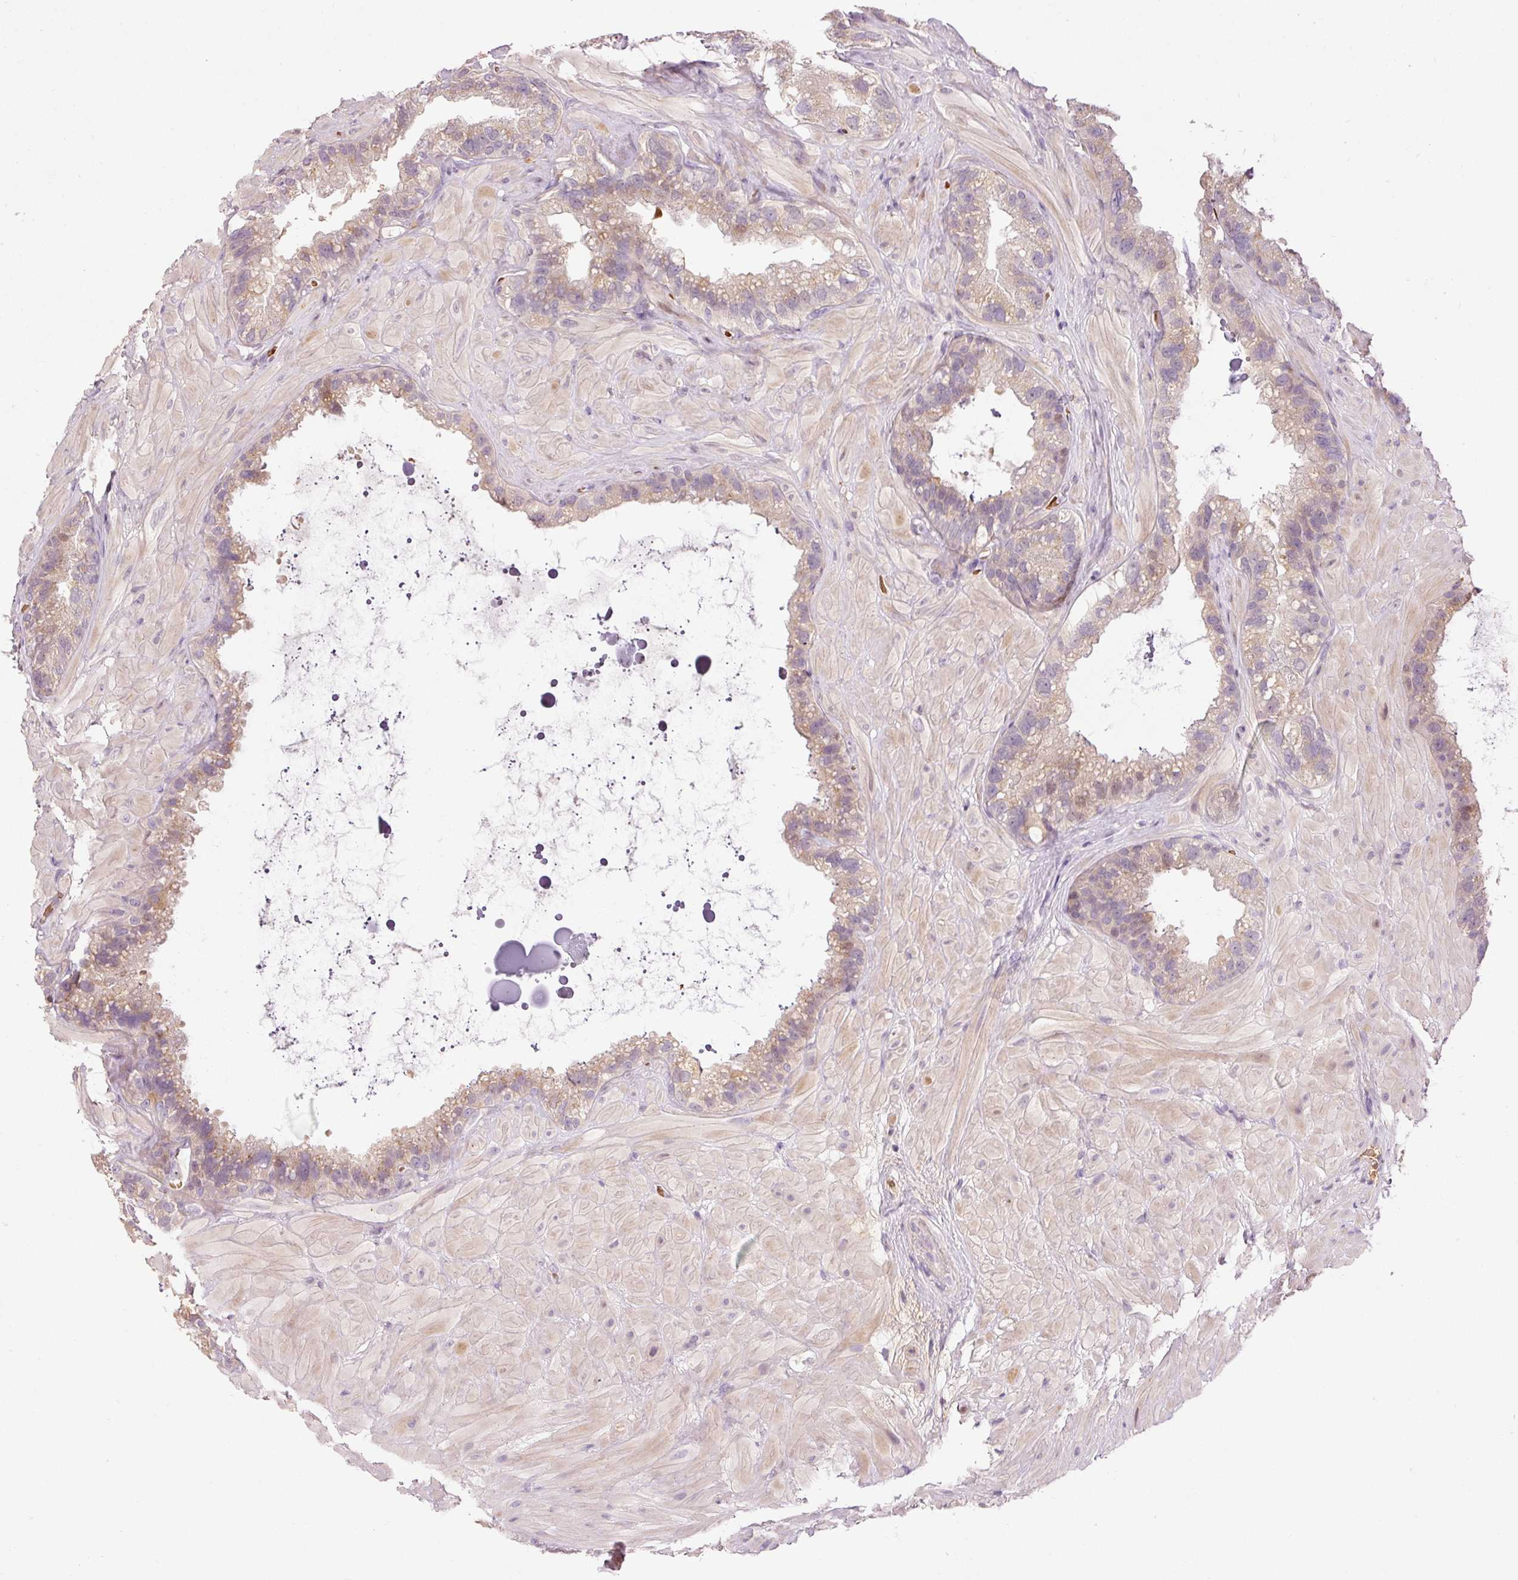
{"staining": {"intensity": "moderate", "quantity": "<25%", "location": "cytoplasmic/membranous"}, "tissue": "seminal vesicle", "cell_type": "Glandular cells", "image_type": "normal", "snomed": [{"axis": "morphology", "description": "Normal tissue, NOS"}, {"axis": "topography", "description": "Seminal veicle"}, {"axis": "topography", "description": "Peripheral nerve tissue"}], "caption": "DAB immunohistochemical staining of normal human seminal vesicle reveals moderate cytoplasmic/membranous protein staining in approximately <25% of glandular cells.", "gene": "CMTM8", "patient": {"sex": "male", "age": 76}}